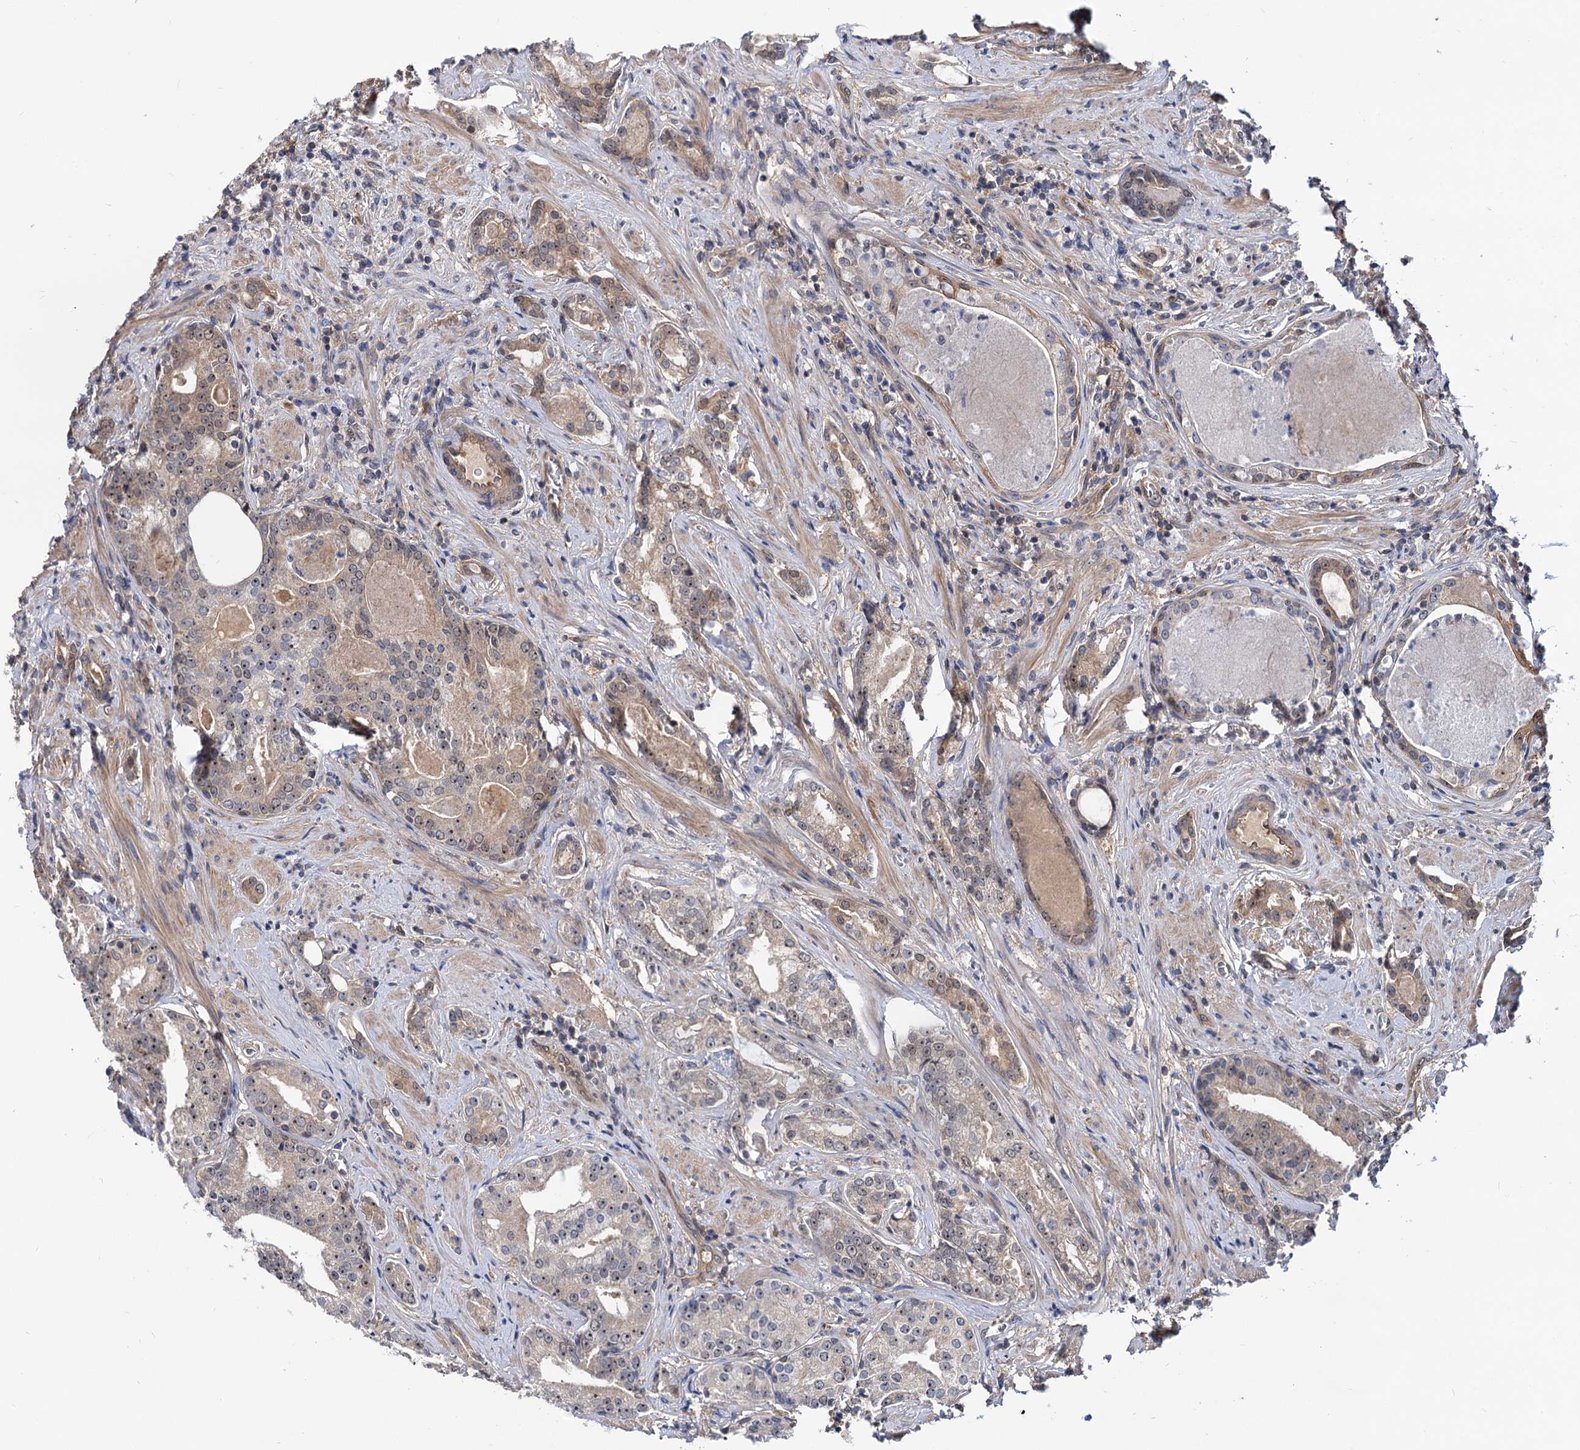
{"staining": {"intensity": "weak", "quantity": "25%-75%", "location": "cytoplasmic/membranous,nuclear"}, "tissue": "prostate cancer", "cell_type": "Tumor cells", "image_type": "cancer", "snomed": [{"axis": "morphology", "description": "Adenocarcinoma, High grade"}, {"axis": "topography", "description": "Prostate"}], "caption": "Protein expression analysis of high-grade adenocarcinoma (prostate) exhibits weak cytoplasmic/membranous and nuclear staining in approximately 25%-75% of tumor cells.", "gene": "SNX15", "patient": {"sex": "male", "age": 58}}